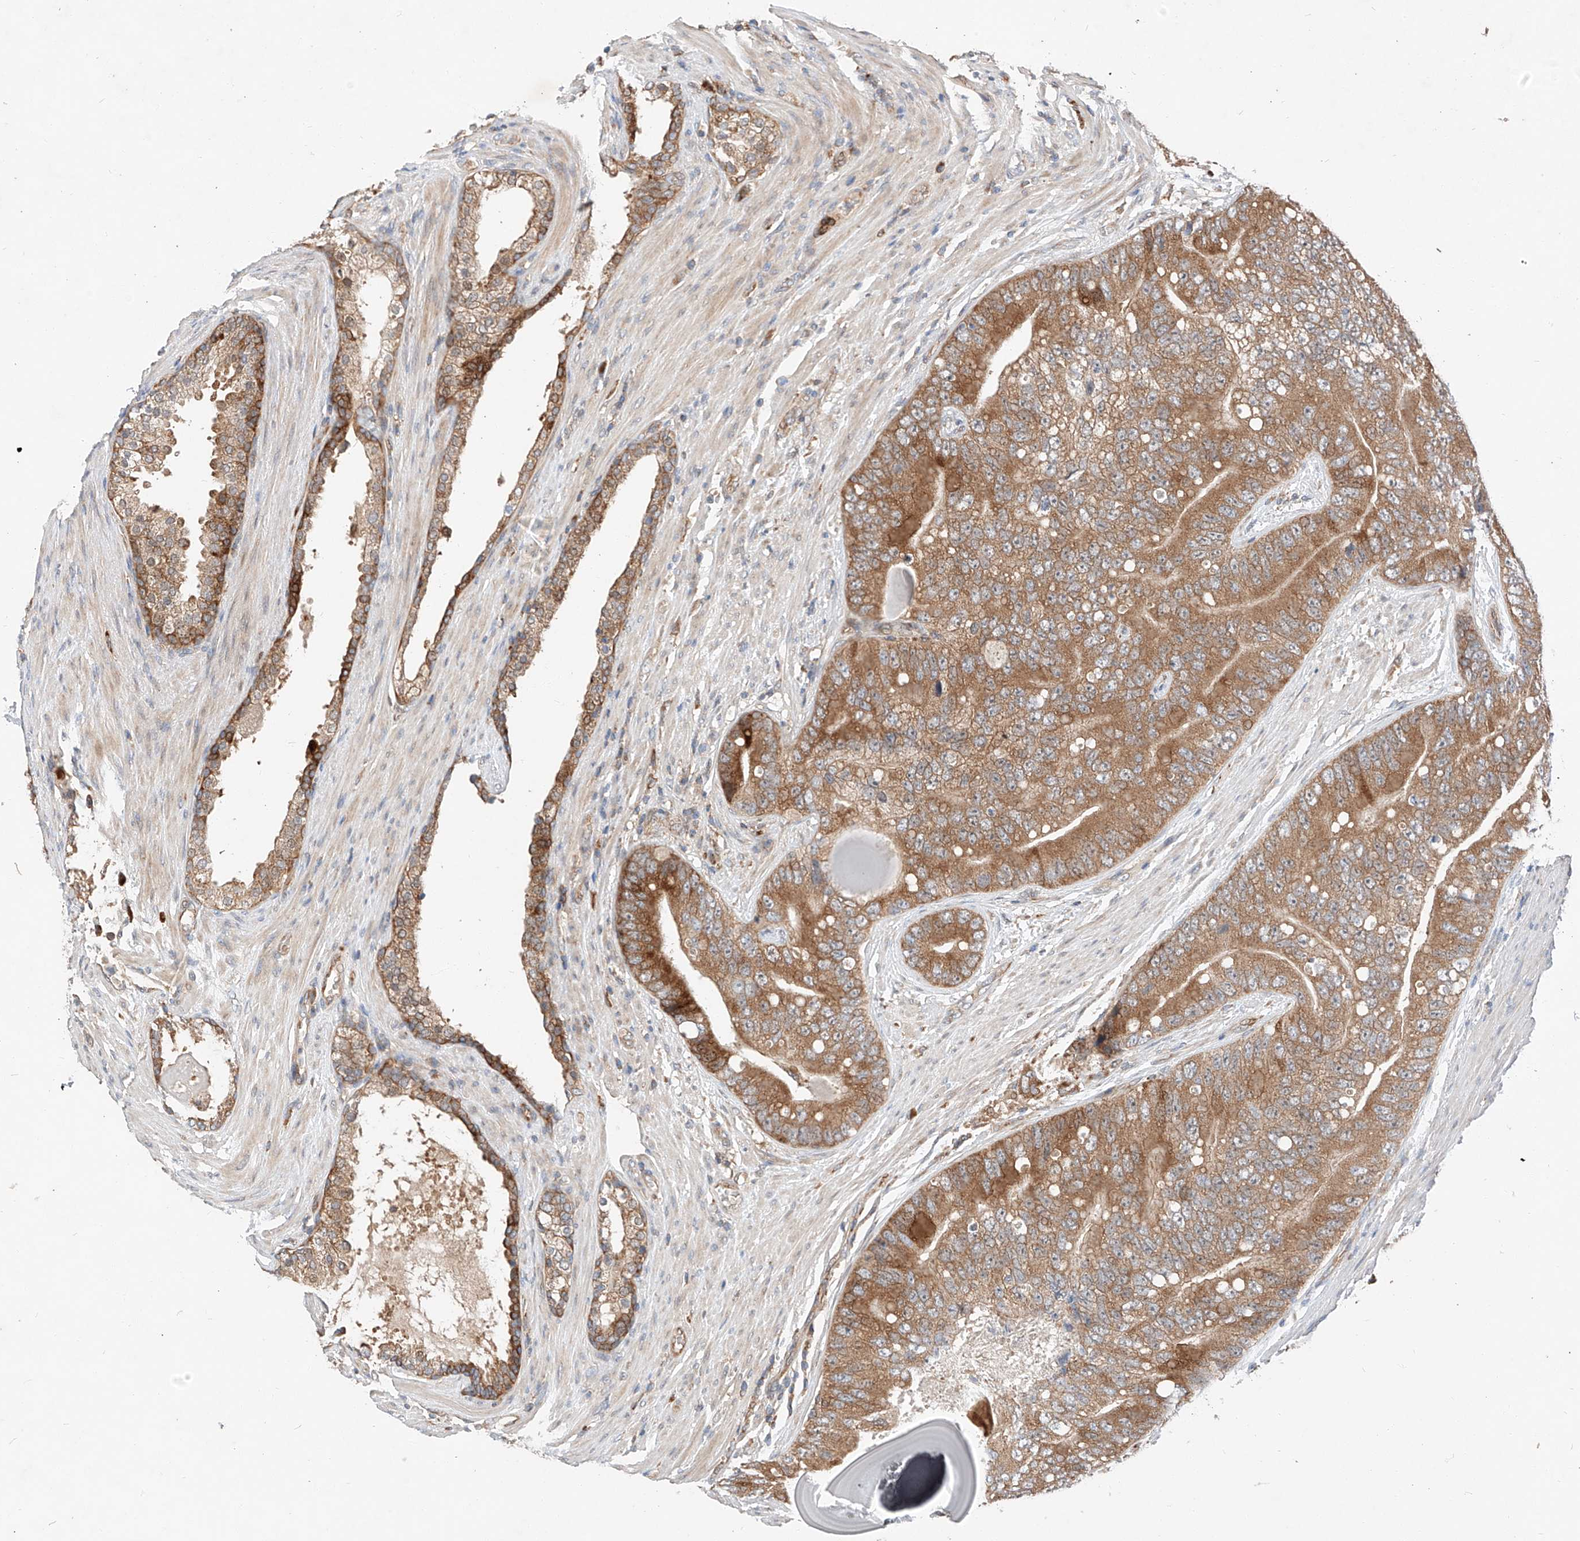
{"staining": {"intensity": "moderate", "quantity": ">75%", "location": "cytoplasmic/membranous"}, "tissue": "prostate cancer", "cell_type": "Tumor cells", "image_type": "cancer", "snomed": [{"axis": "morphology", "description": "Adenocarcinoma, High grade"}, {"axis": "topography", "description": "Prostate"}], "caption": "Prostate cancer (high-grade adenocarcinoma) was stained to show a protein in brown. There is medium levels of moderate cytoplasmic/membranous expression in approximately >75% of tumor cells. The staining was performed using DAB, with brown indicating positive protein expression. Nuclei are stained blue with hematoxylin.", "gene": "RUSC1", "patient": {"sex": "male", "age": 70}}